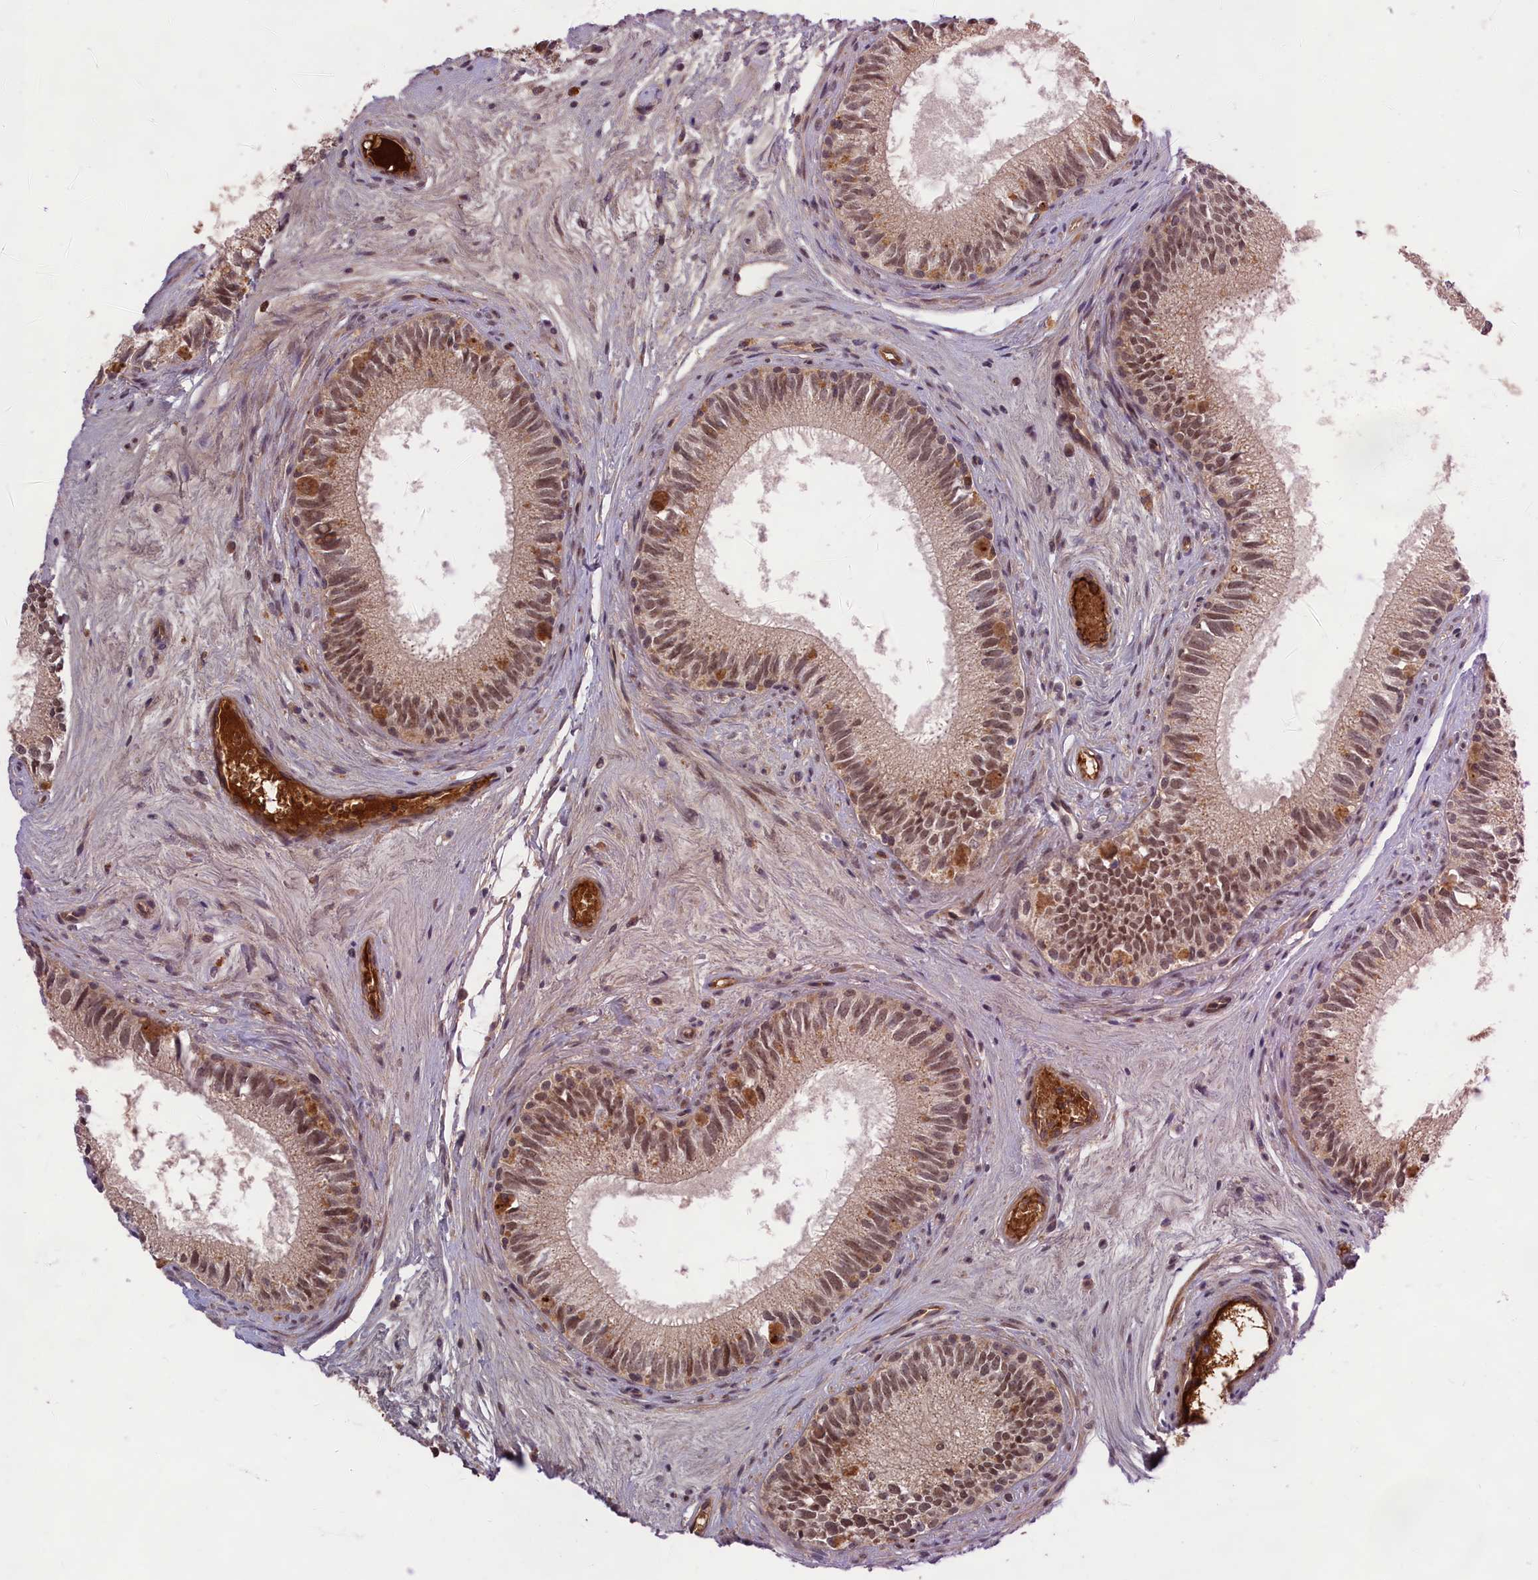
{"staining": {"intensity": "moderate", "quantity": ">75%", "location": "cytoplasmic/membranous,nuclear"}, "tissue": "epididymis", "cell_type": "Glandular cells", "image_type": "normal", "snomed": [{"axis": "morphology", "description": "Normal tissue, NOS"}, {"axis": "topography", "description": "Epididymis"}], "caption": "IHC staining of unremarkable epididymis, which exhibits medium levels of moderate cytoplasmic/membranous,nuclear staining in about >75% of glandular cells indicating moderate cytoplasmic/membranous,nuclear protein expression. The staining was performed using DAB (3,3'-diaminobenzidine) (brown) for protein detection and nuclei were counterstained in hematoxylin (blue).", "gene": "EARS2", "patient": {"sex": "male", "age": 71}}